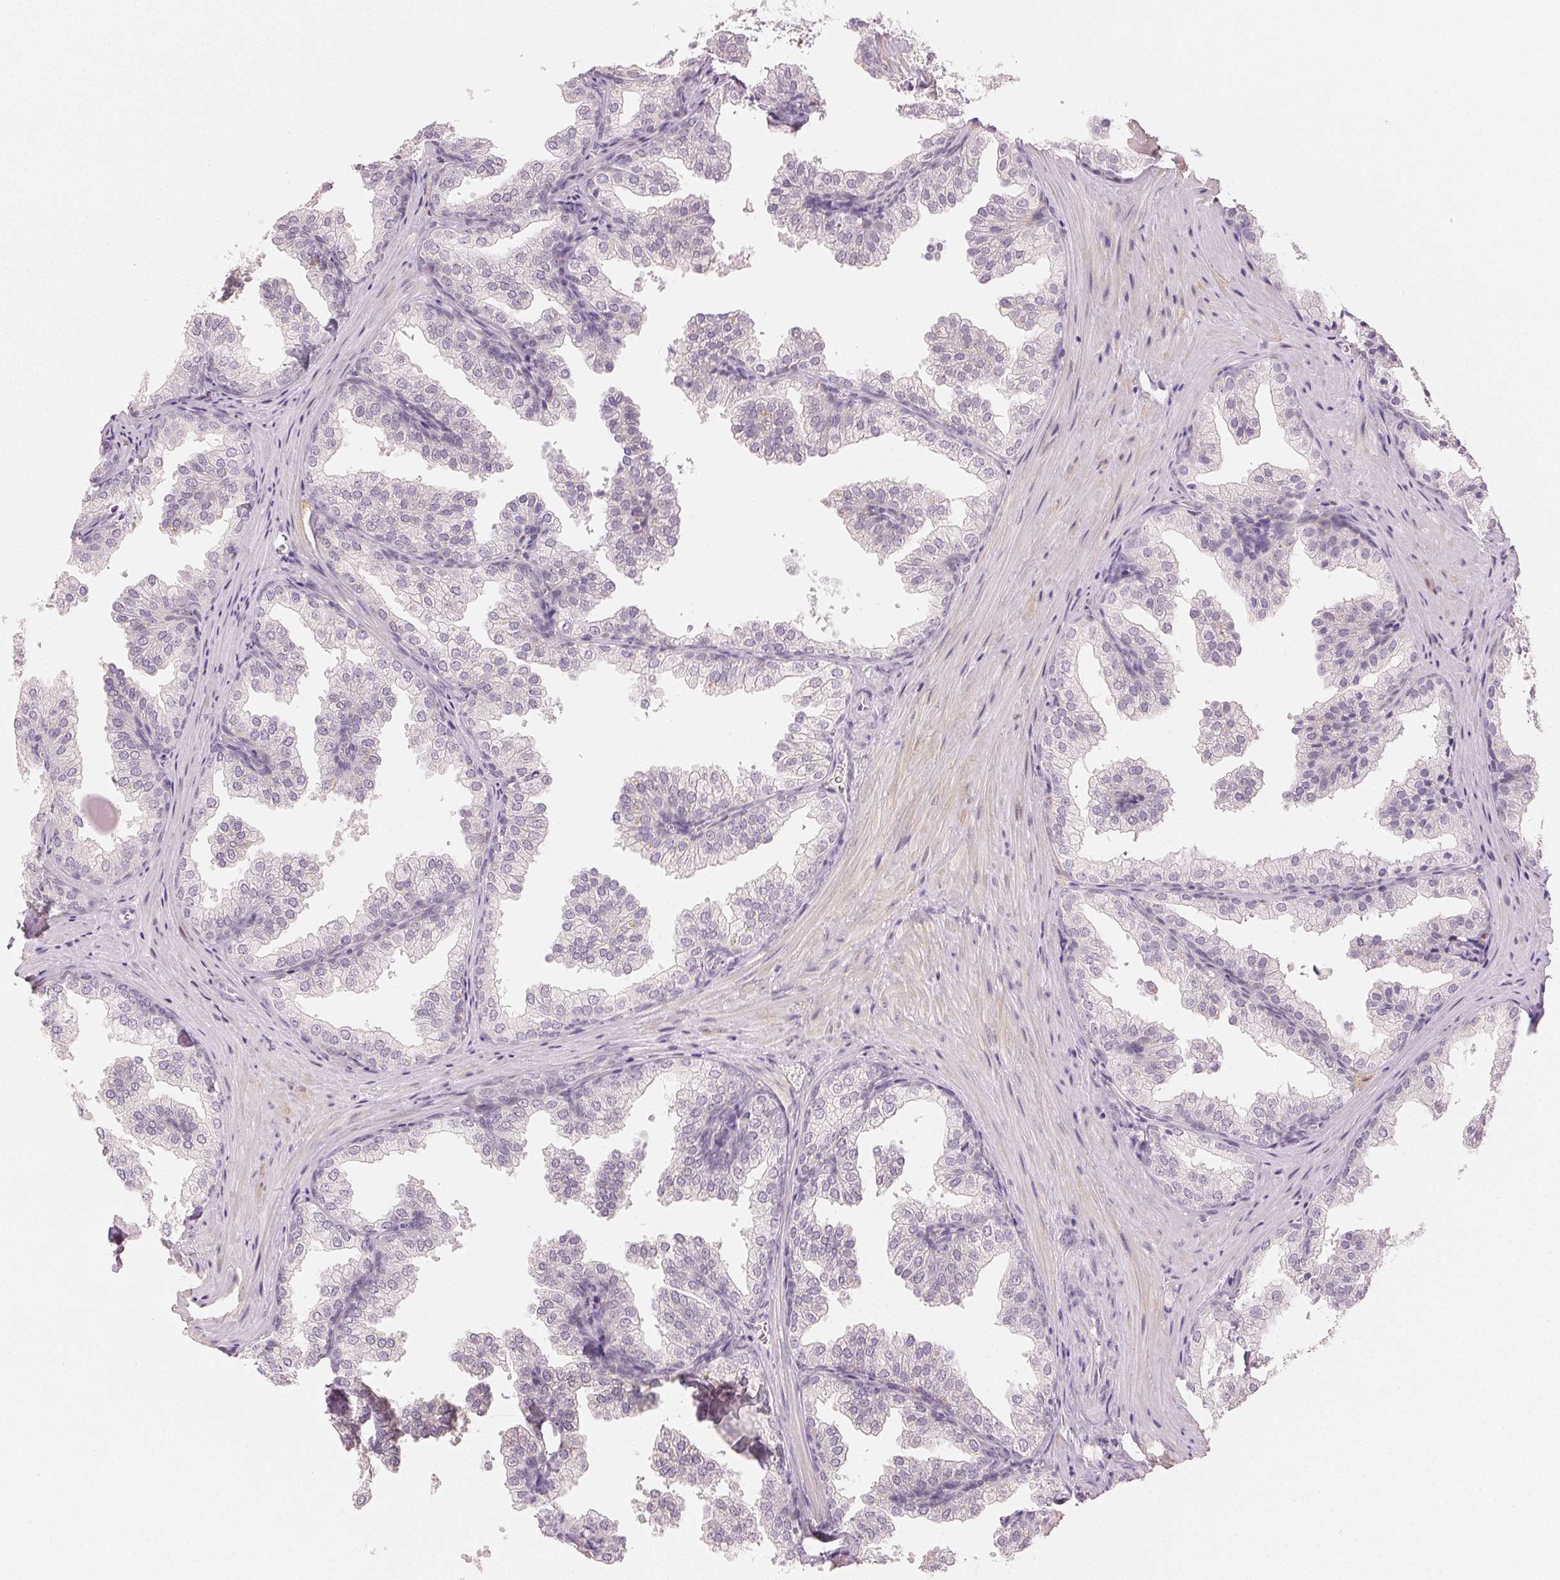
{"staining": {"intensity": "negative", "quantity": "none", "location": "none"}, "tissue": "prostate", "cell_type": "Glandular cells", "image_type": "normal", "snomed": [{"axis": "morphology", "description": "Normal tissue, NOS"}, {"axis": "topography", "description": "Prostate"}], "caption": "There is no significant expression in glandular cells of prostate. Brightfield microscopy of immunohistochemistry stained with DAB (3,3'-diaminobenzidine) (brown) and hematoxylin (blue), captured at high magnification.", "gene": "MAP1LC3A", "patient": {"sex": "male", "age": 37}}